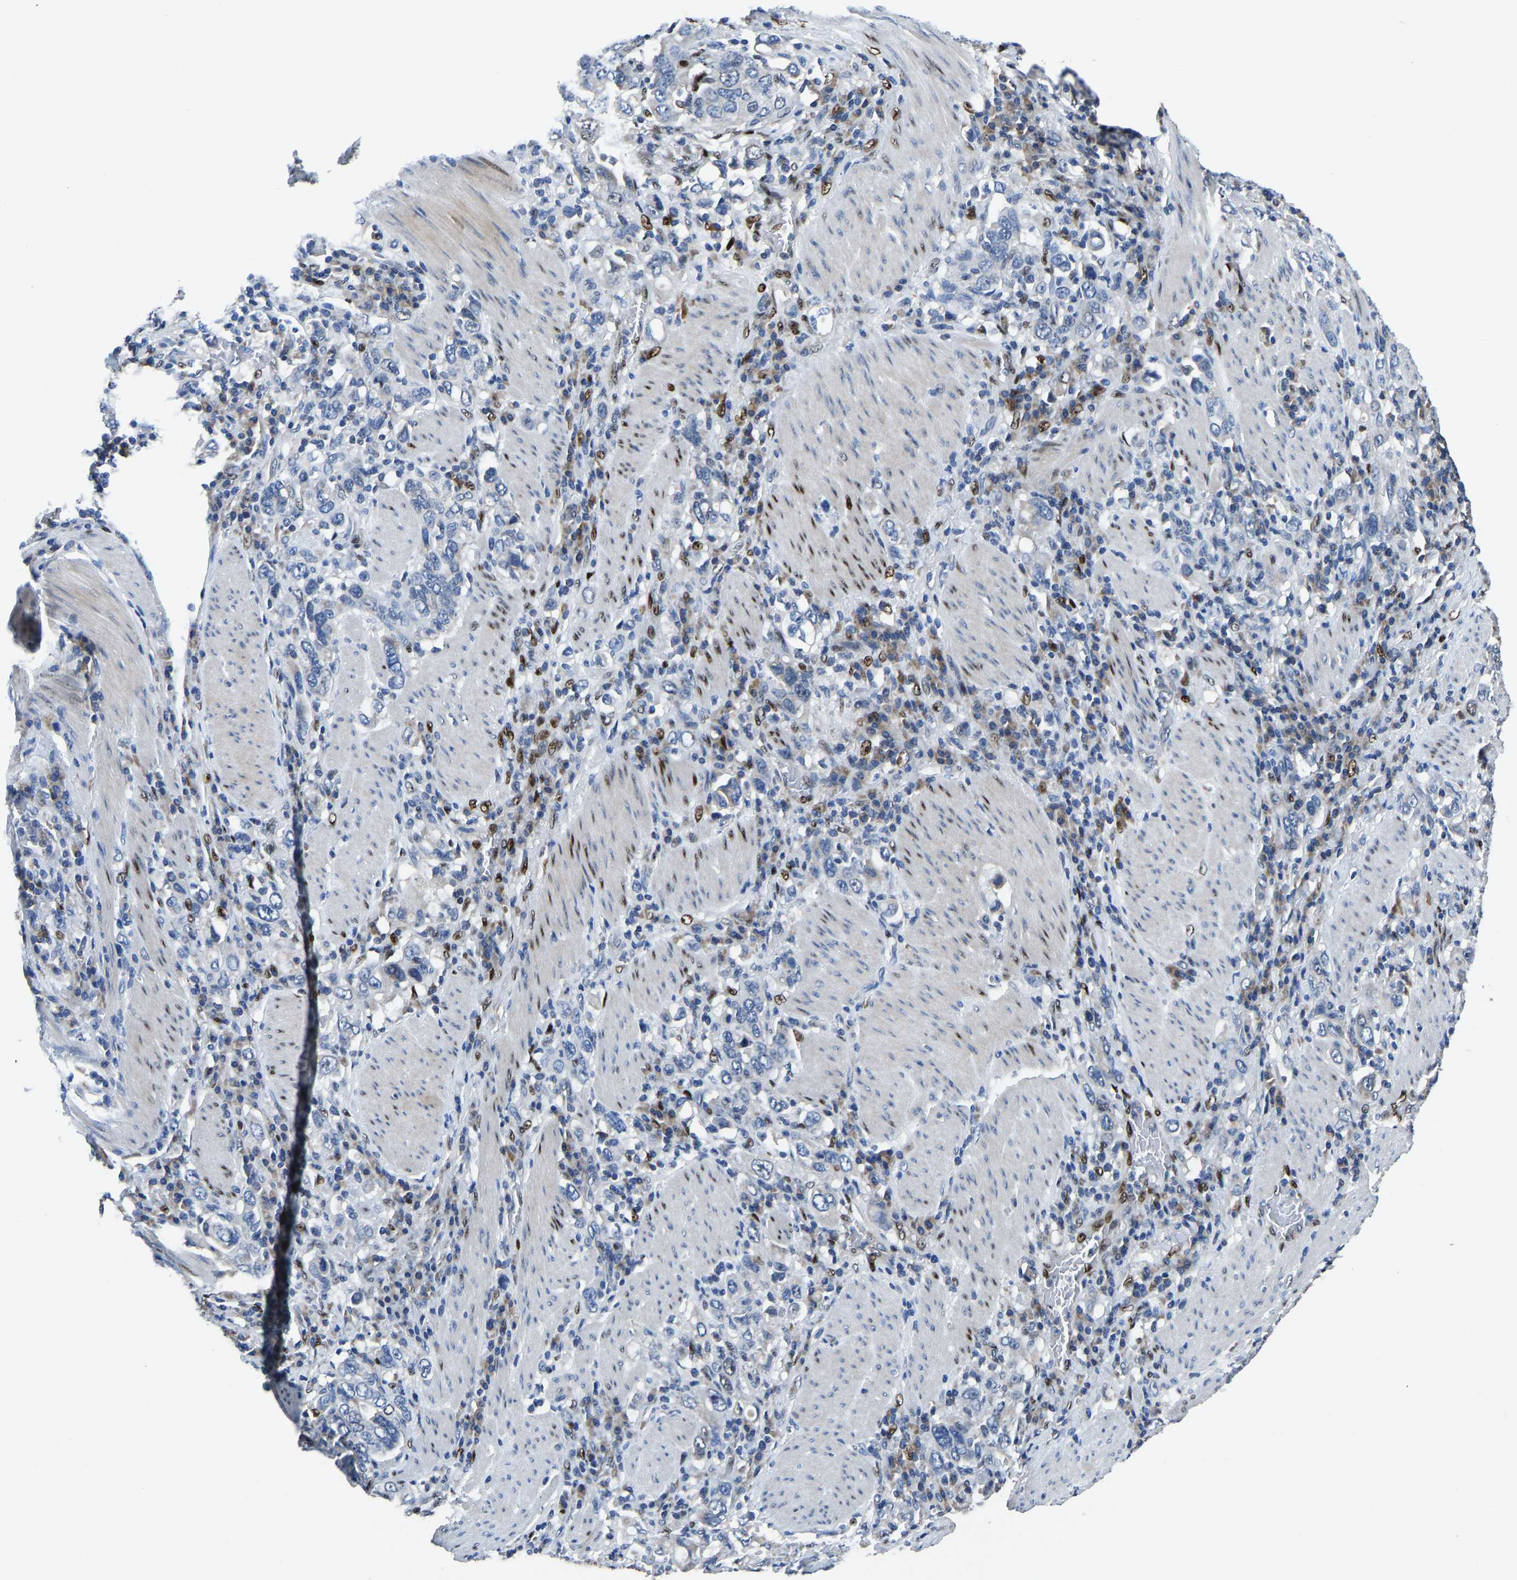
{"staining": {"intensity": "negative", "quantity": "none", "location": "none"}, "tissue": "stomach cancer", "cell_type": "Tumor cells", "image_type": "cancer", "snomed": [{"axis": "morphology", "description": "Adenocarcinoma, NOS"}, {"axis": "topography", "description": "Stomach, upper"}], "caption": "DAB (3,3'-diaminobenzidine) immunohistochemical staining of stomach cancer (adenocarcinoma) exhibits no significant expression in tumor cells.", "gene": "EGR1", "patient": {"sex": "male", "age": 62}}